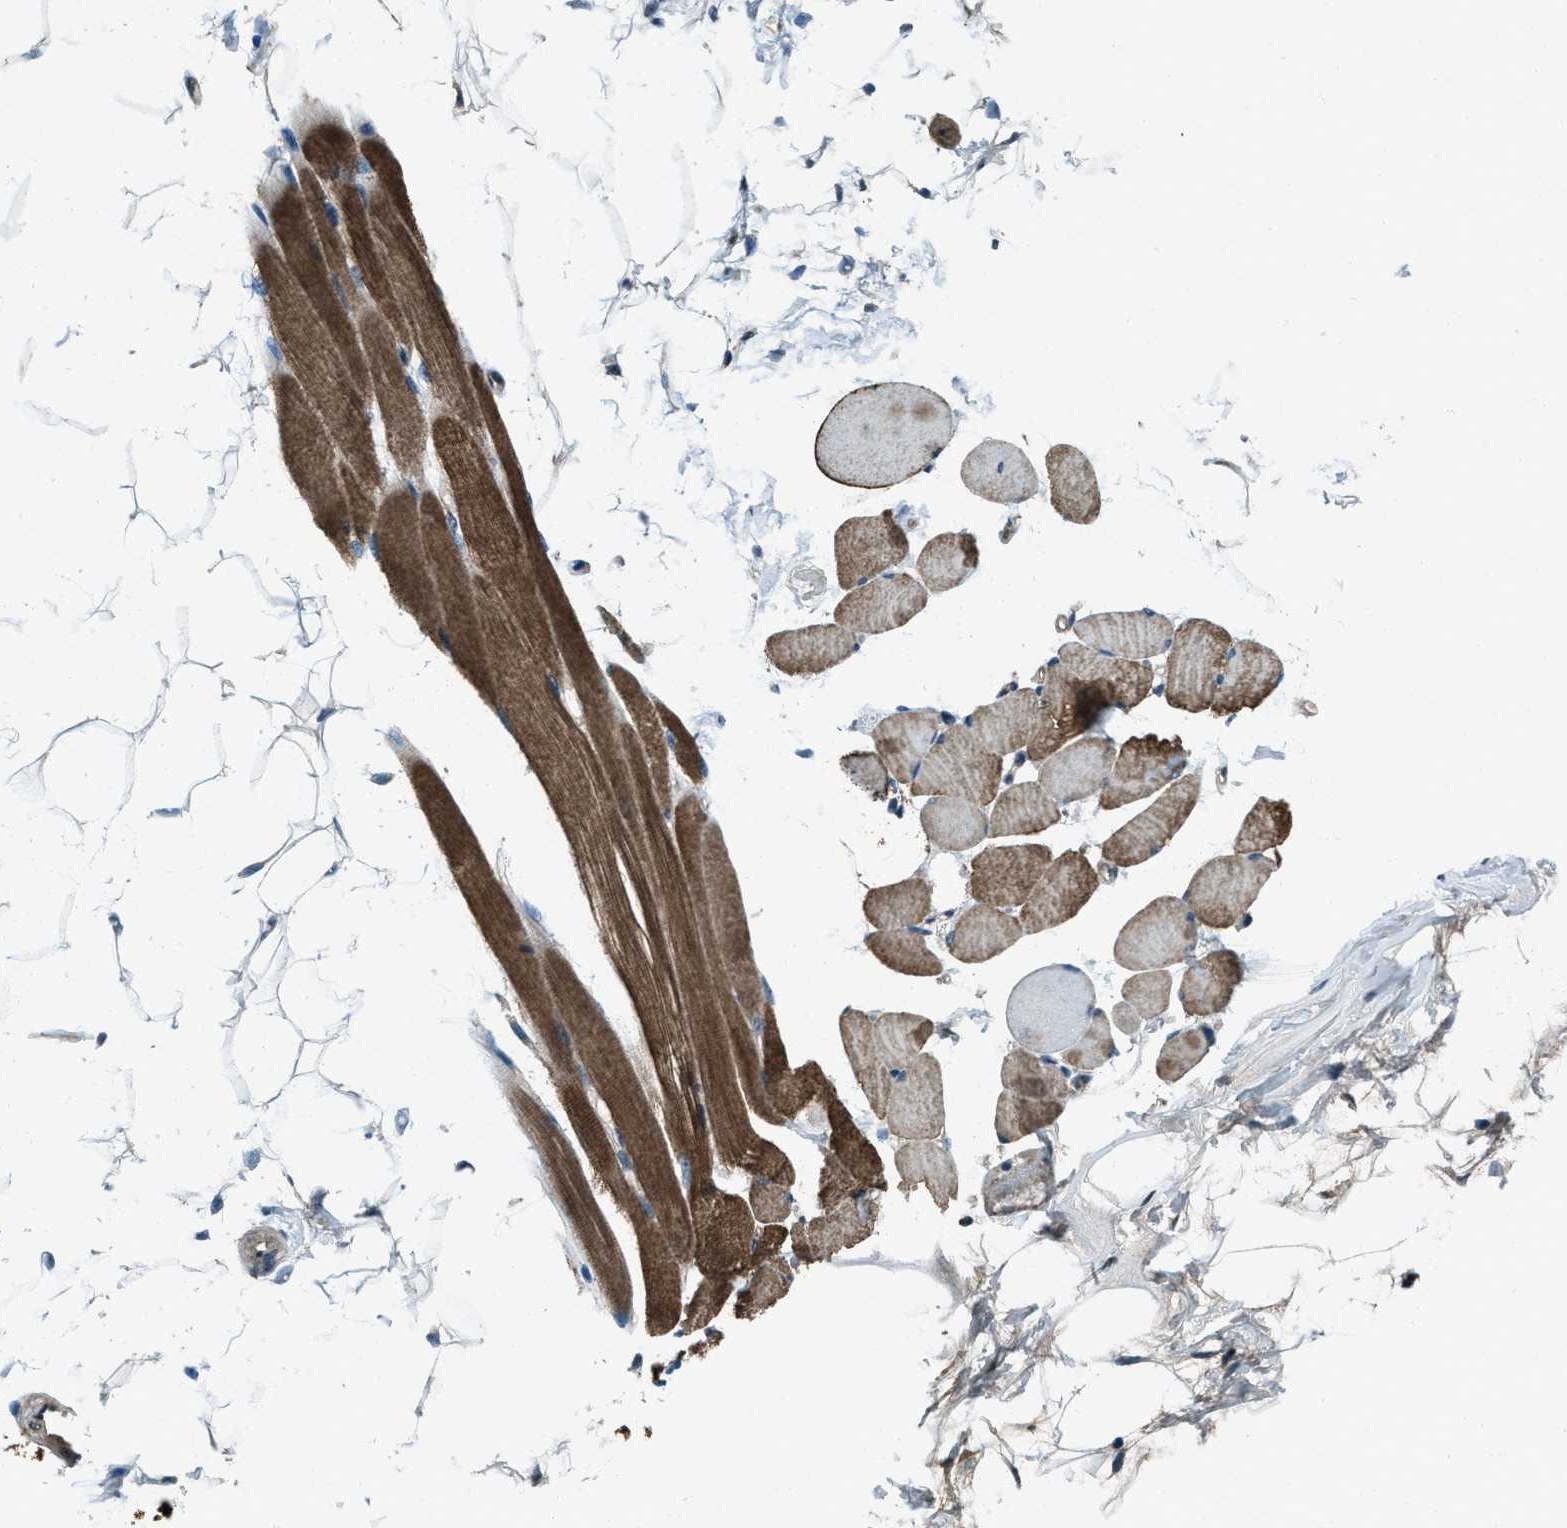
{"staining": {"intensity": "moderate", "quantity": ">75%", "location": "cytoplasmic/membranous"}, "tissue": "skeletal muscle", "cell_type": "Myocytes", "image_type": "normal", "snomed": [{"axis": "morphology", "description": "Normal tissue, NOS"}, {"axis": "topography", "description": "Skeletal muscle"}, {"axis": "topography", "description": "Peripheral nerve tissue"}], "caption": "Immunohistochemical staining of normal skeletal muscle exhibits medium levels of moderate cytoplasmic/membranous staining in about >75% of myocytes. (brown staining indicates protein expression, while blue staining denotes nuclei).", "gene": "SVIL", "patient": {"sex": "female", "age": 84}}